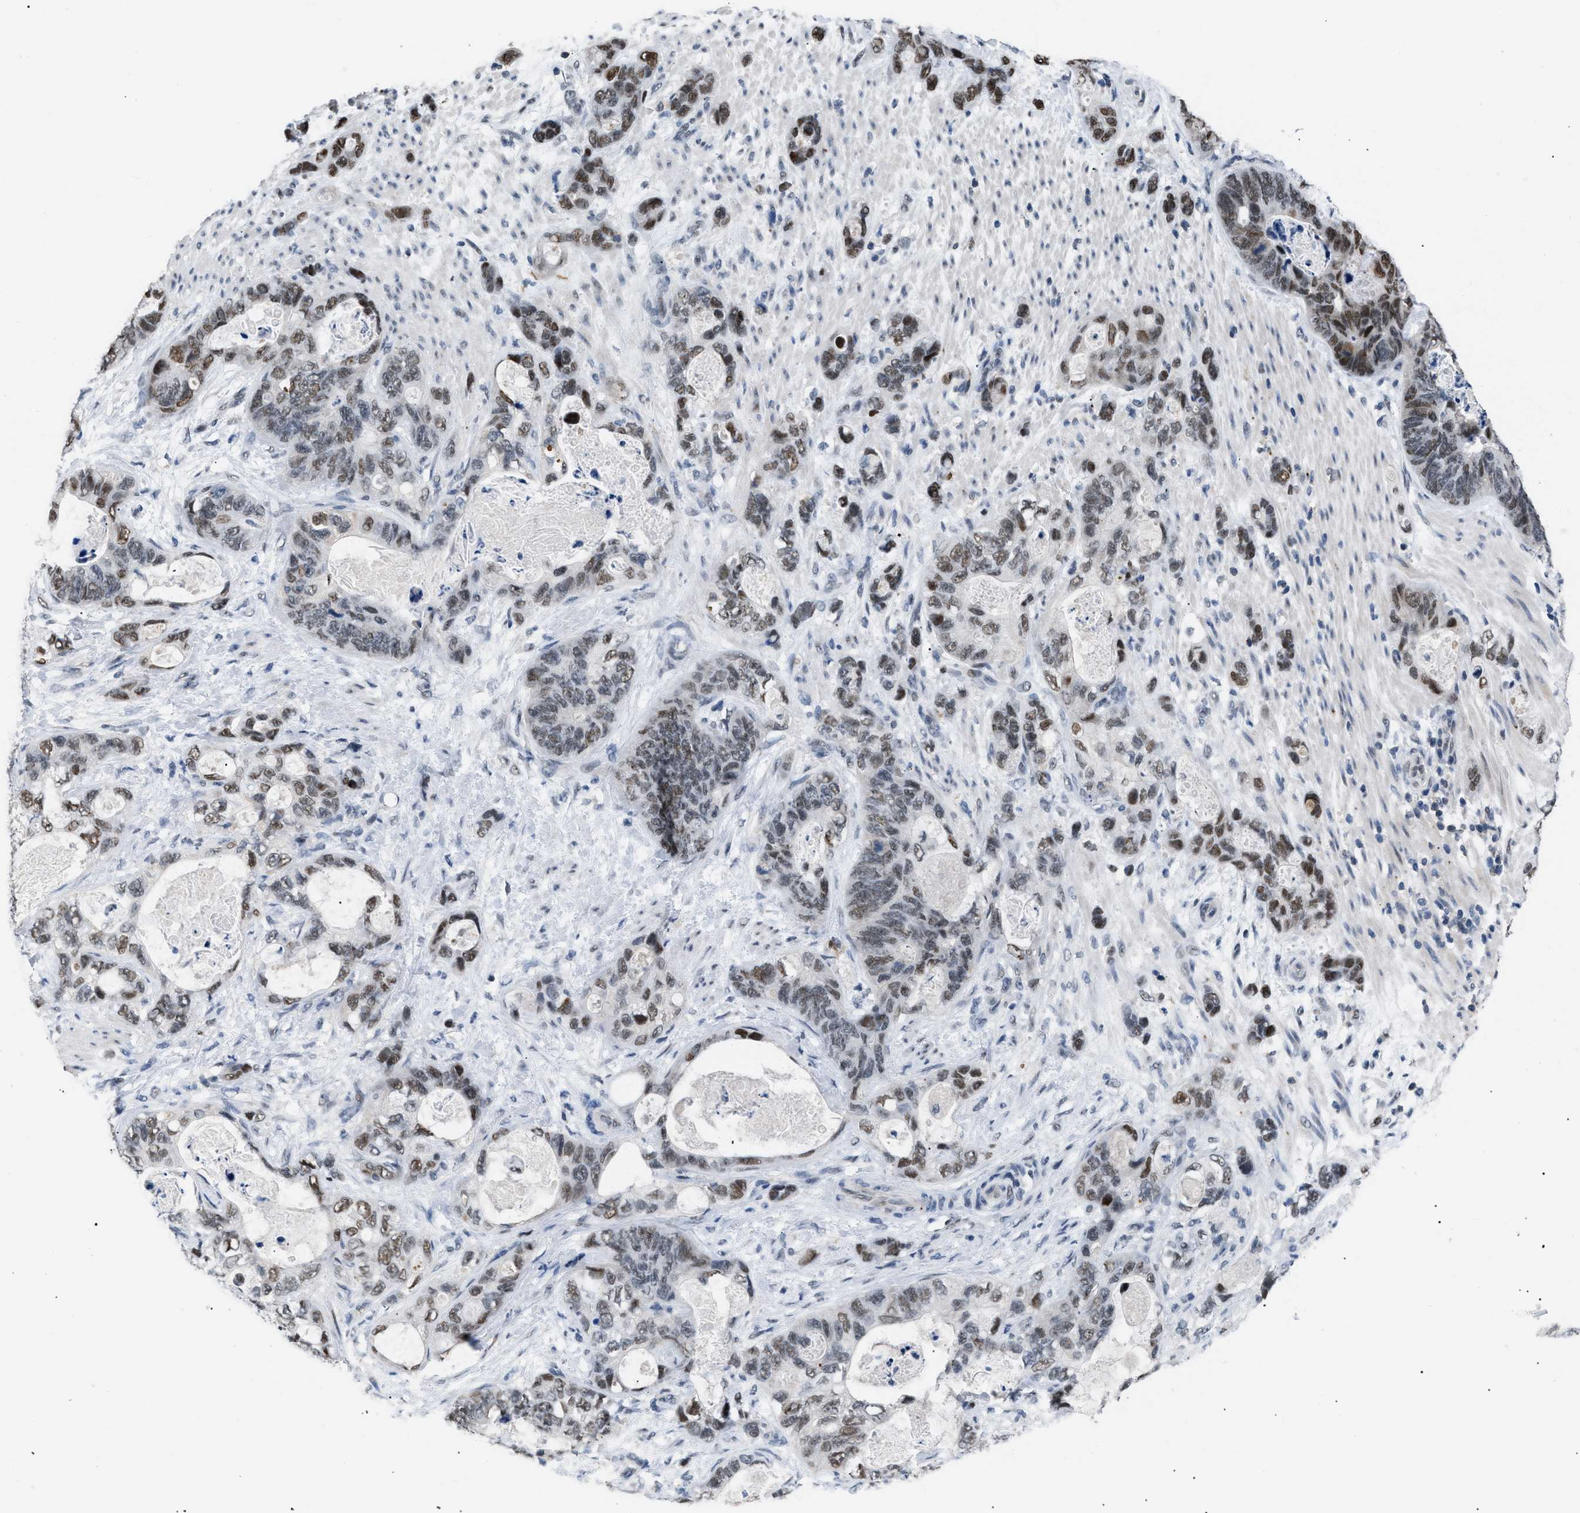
{"staining": {"intensity": "moderate", "quantity": ">75%", "location": "nuclear"}, "tissue": "stomach cancer", "cell_type": "Tumor cells", "image_type": "cancer", "snomed": [{"axis": "morphology", "description": "Normal tissue, NOS"}, {"axis": "morphology", "description": "Adenocarcinoma, NOS"}, {"axis": "topography", "description": "Stomach"}], "caption": "This micrograph shows immunohistochemistry (IHC) staining of stomach adenocarcinoma, with medium moderate nuclear expression in approximately >75% of tumor cells.", "gene": "KCNC3", "patient": {"sex": "female", "age": 89}}